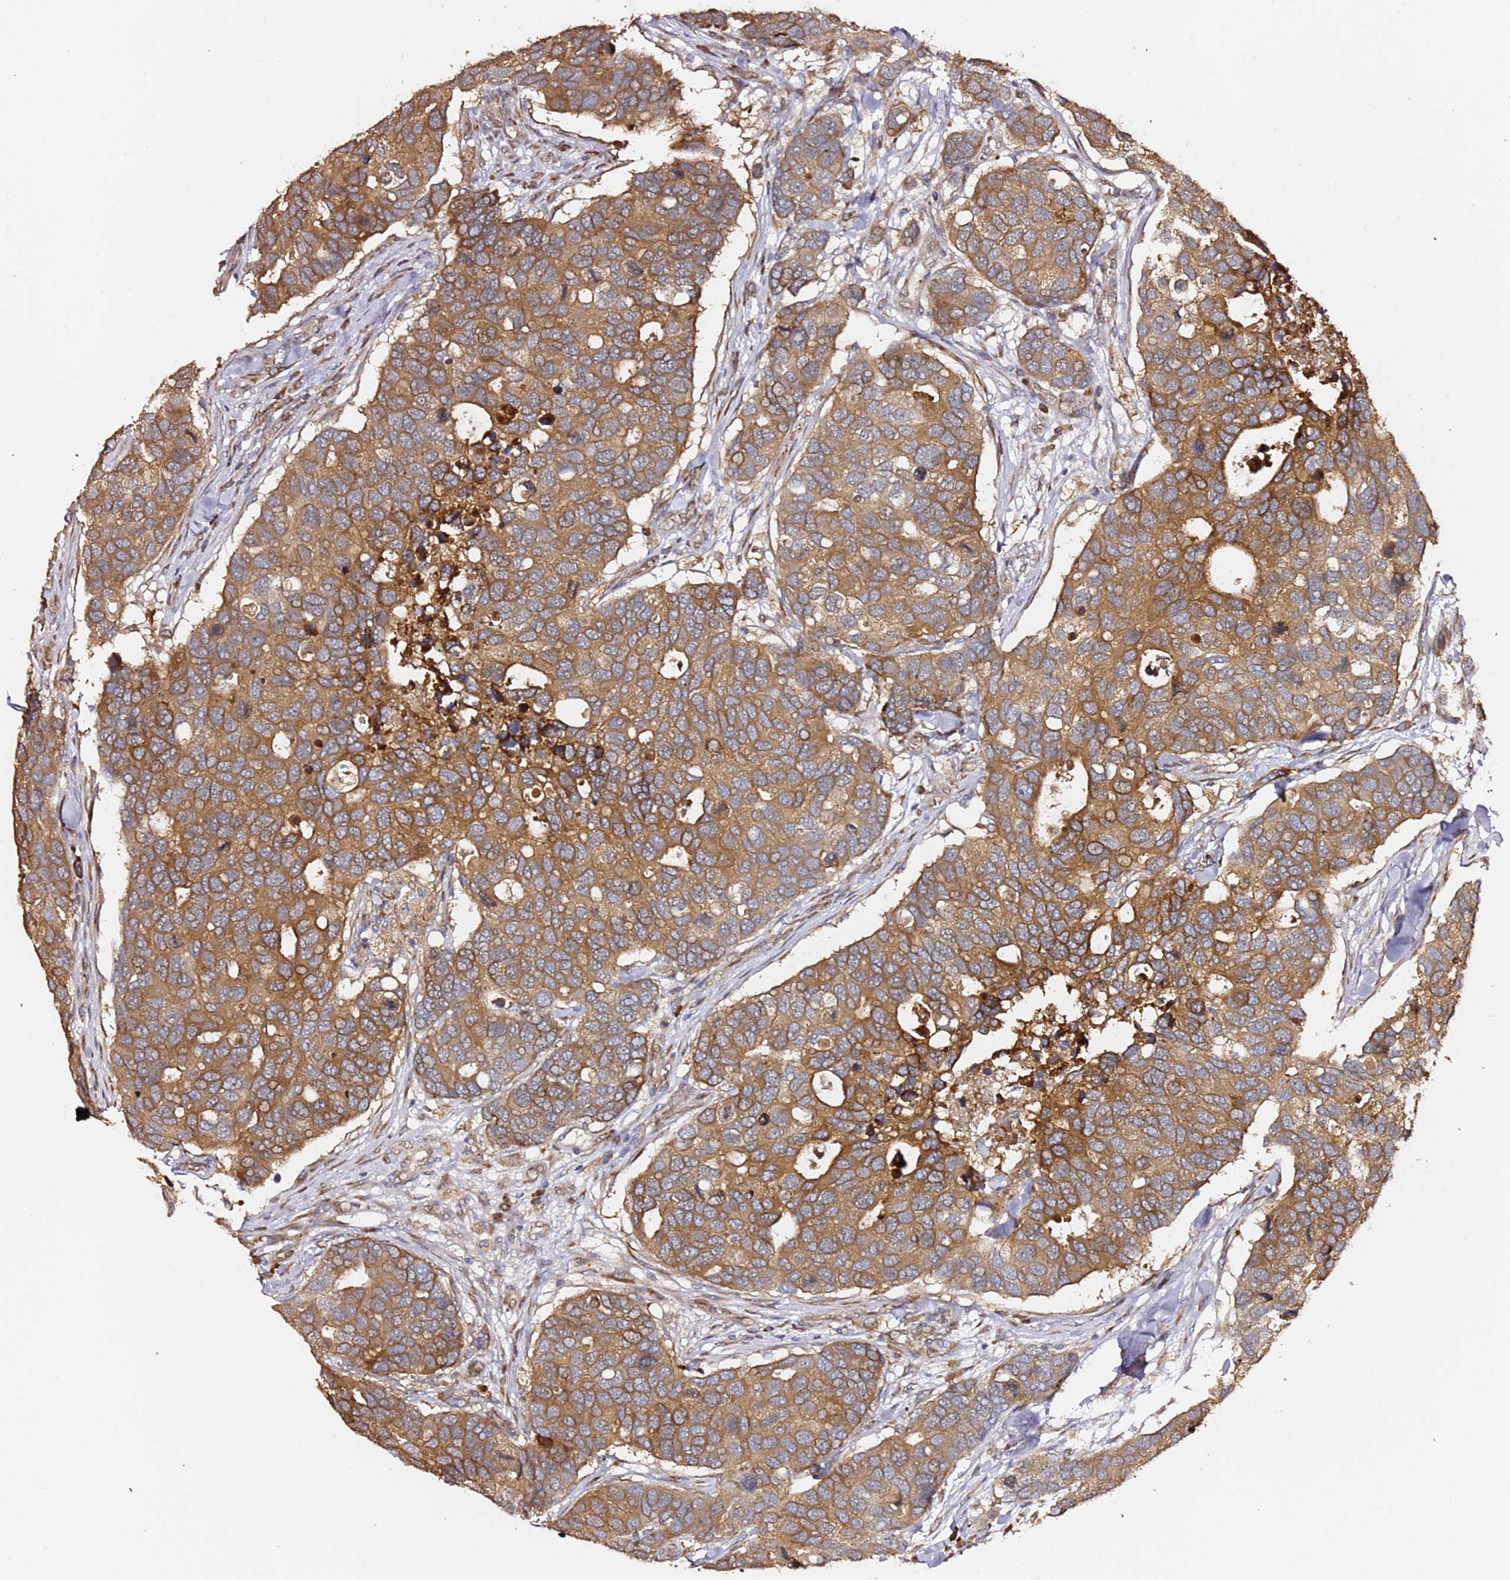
{"staining": {"intensity": "moderate", "quantity": ">75%", "location": "cytoplasmic/membranous"}, "tissue": "breast cancer", "cell_type": "Tumor cells", "image_type": "cancer", "snomed": [{"axis": "morphology", "description": "Duct carcinoma"}, {"axis": "topography", "description": "Breast"}], "caption": "Immunohistochemical staining of intraductal carcinoma (breast) exhibits moderate cytoplasmic/membranous protein positivity in approximately >75% of tumor cells.", "gene": "HSD17B7", "patient": {"sex": "female", "age": 83}}